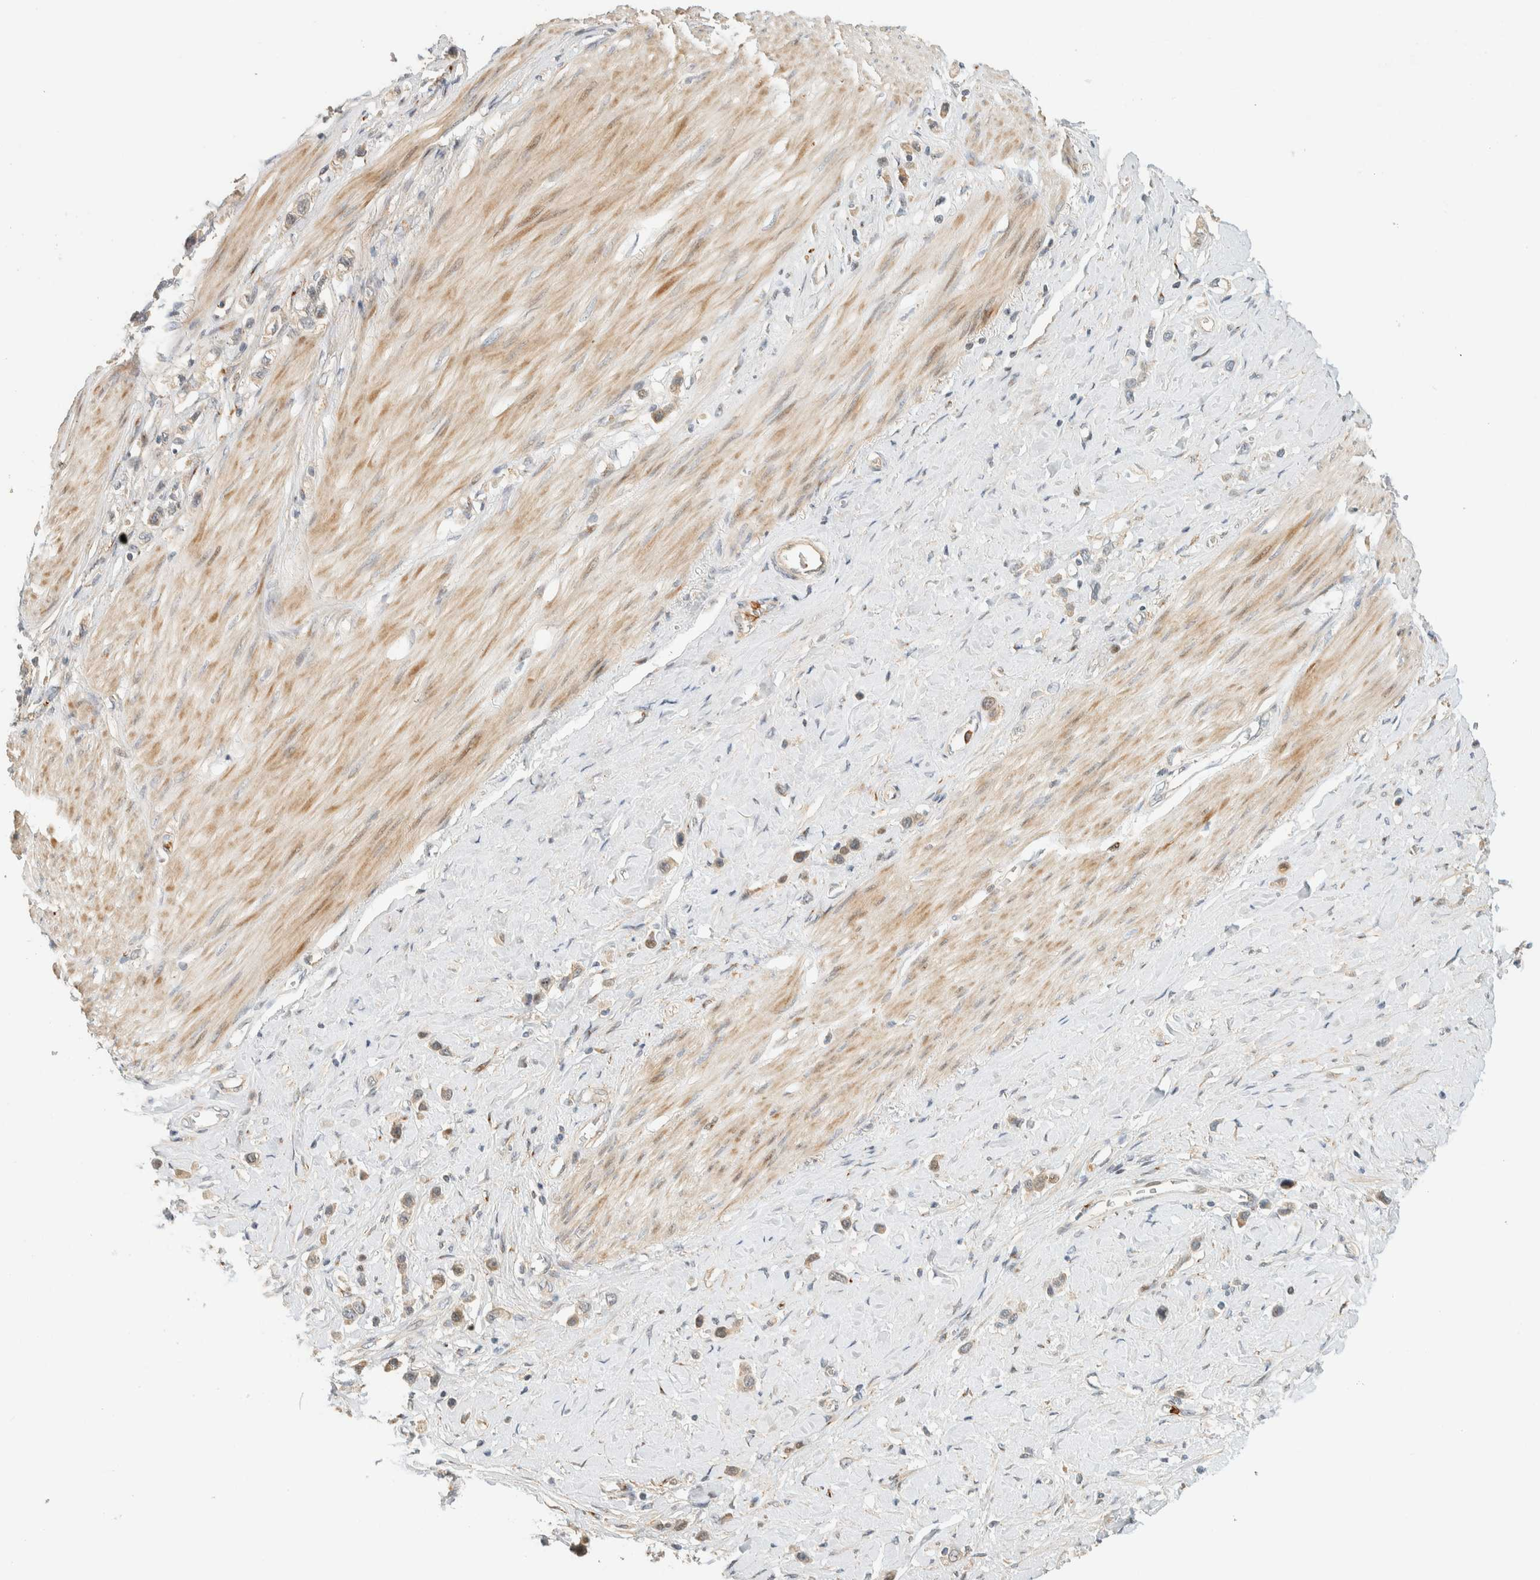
{"staining": {"intensity": "weak", "quantity": "25%-75%", "location": "cytoplasmic/membranous"}, "tissue": "stomach cancer", "cell_type": "Tumor cells", "image_type": "cancer", "snomed": [{"axis": "morphology", "description": "Adenocarcinoma, NOS"}, {"axis": "topography", "description": "Stomach"}], "caption": "Human stomach cancer (adenocarcinoma) stained with a brown dye demonstrates weak cytoplasmic/membranous positive expression in approximately 25%-75% of tumor cells.", "gene": "CCDC171", "patient": {"sex": "female", "age": 65}}